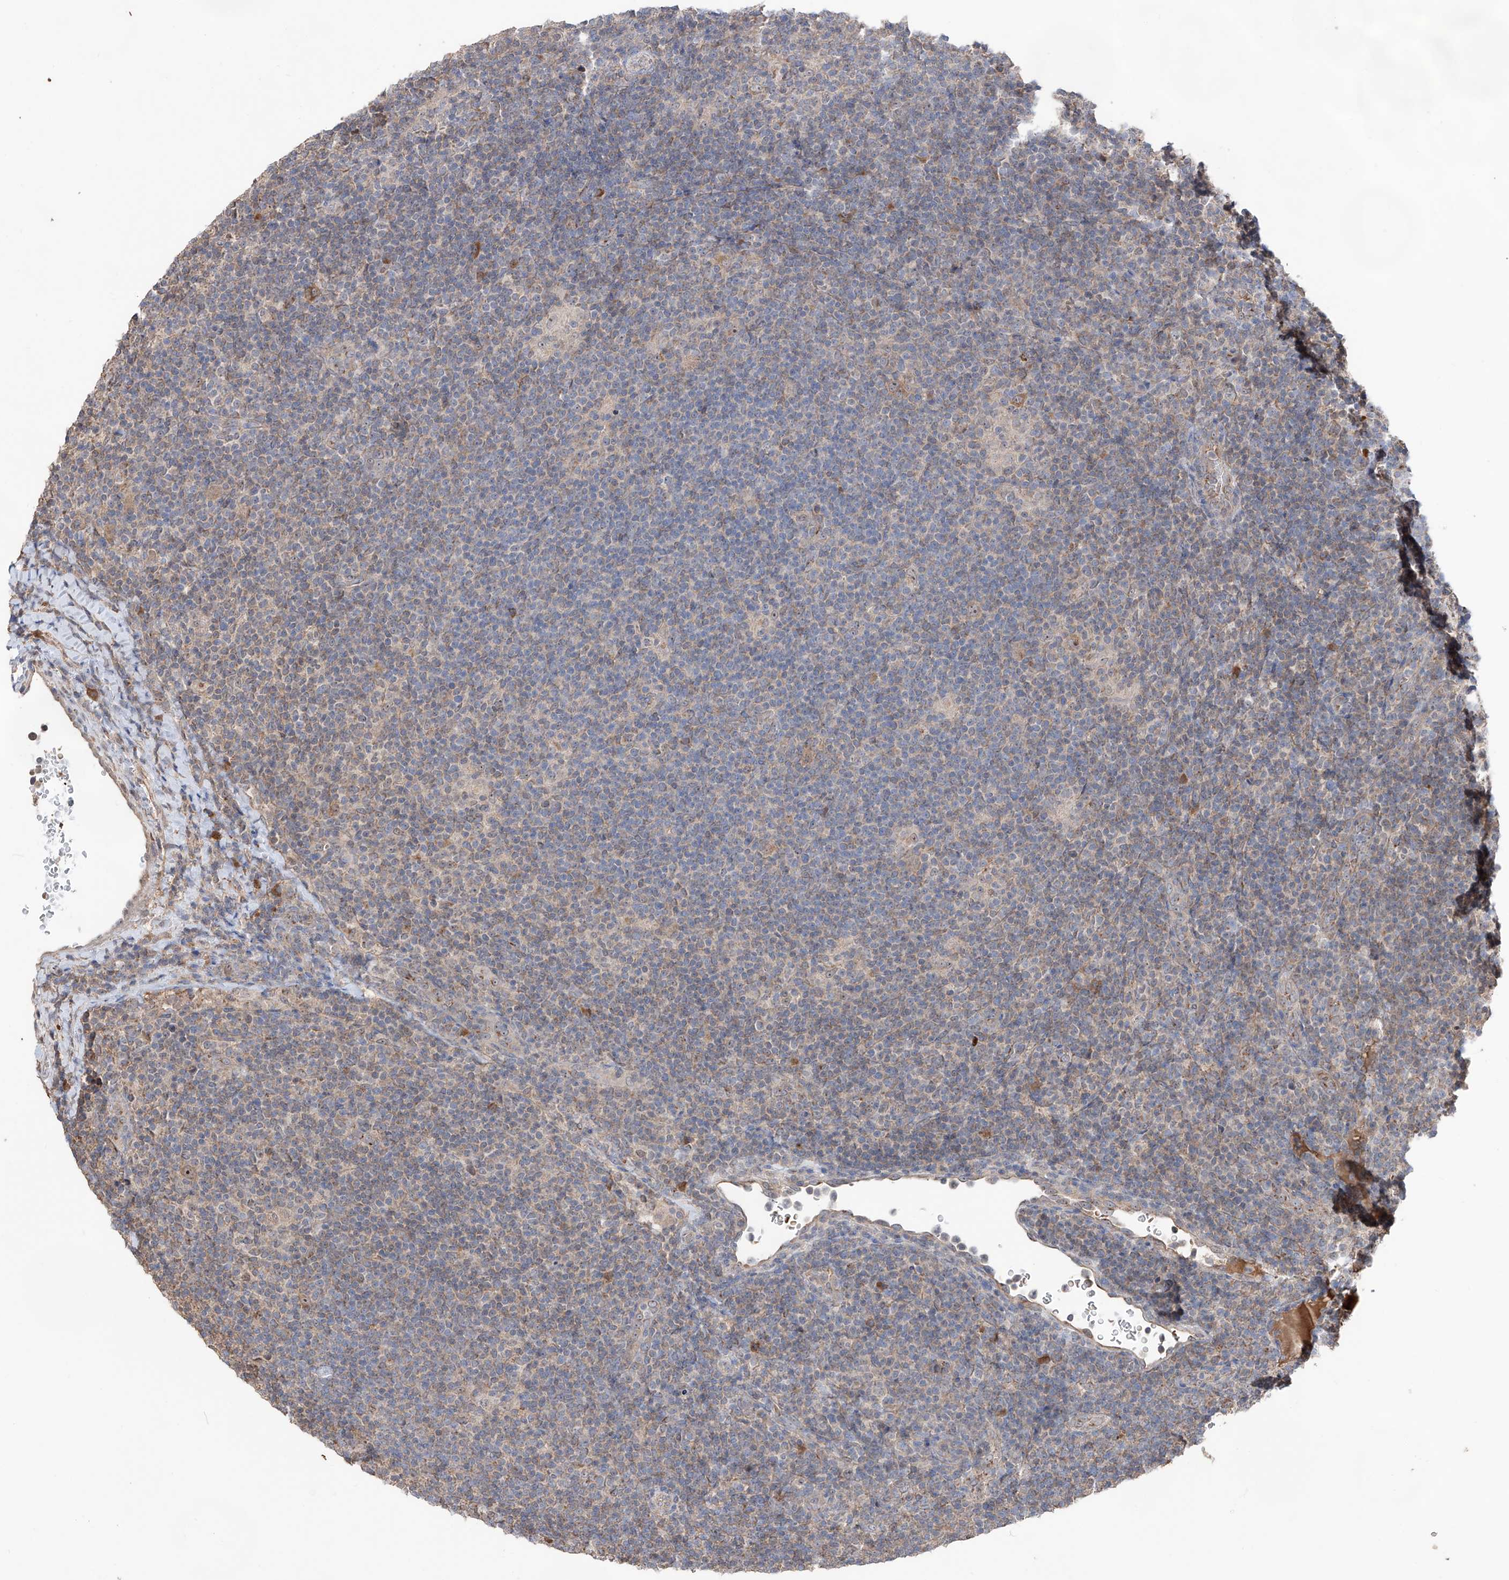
{"staining": {"intensity": "moderate", "quantity": "25%-75%", "location": "nuclear"}, "tissue": "lymphoma", "cell_type": "Tumor cells", "image_type": "cancer", "snomed": [{"axis": "morphology", "description": "Hodgkin's disease, NOS"}, {"axis": "topography", "description": "Lymph node"}], "caption": "The immunohistochemical stain highlights moderate nuclear staining in tumor cells of Hodgkin's disease tissue. (Brightfield microscopy of DAB IHC at high magnification).", "gene": "EDN1", "patient": {"sex": "female", "age": 57}}